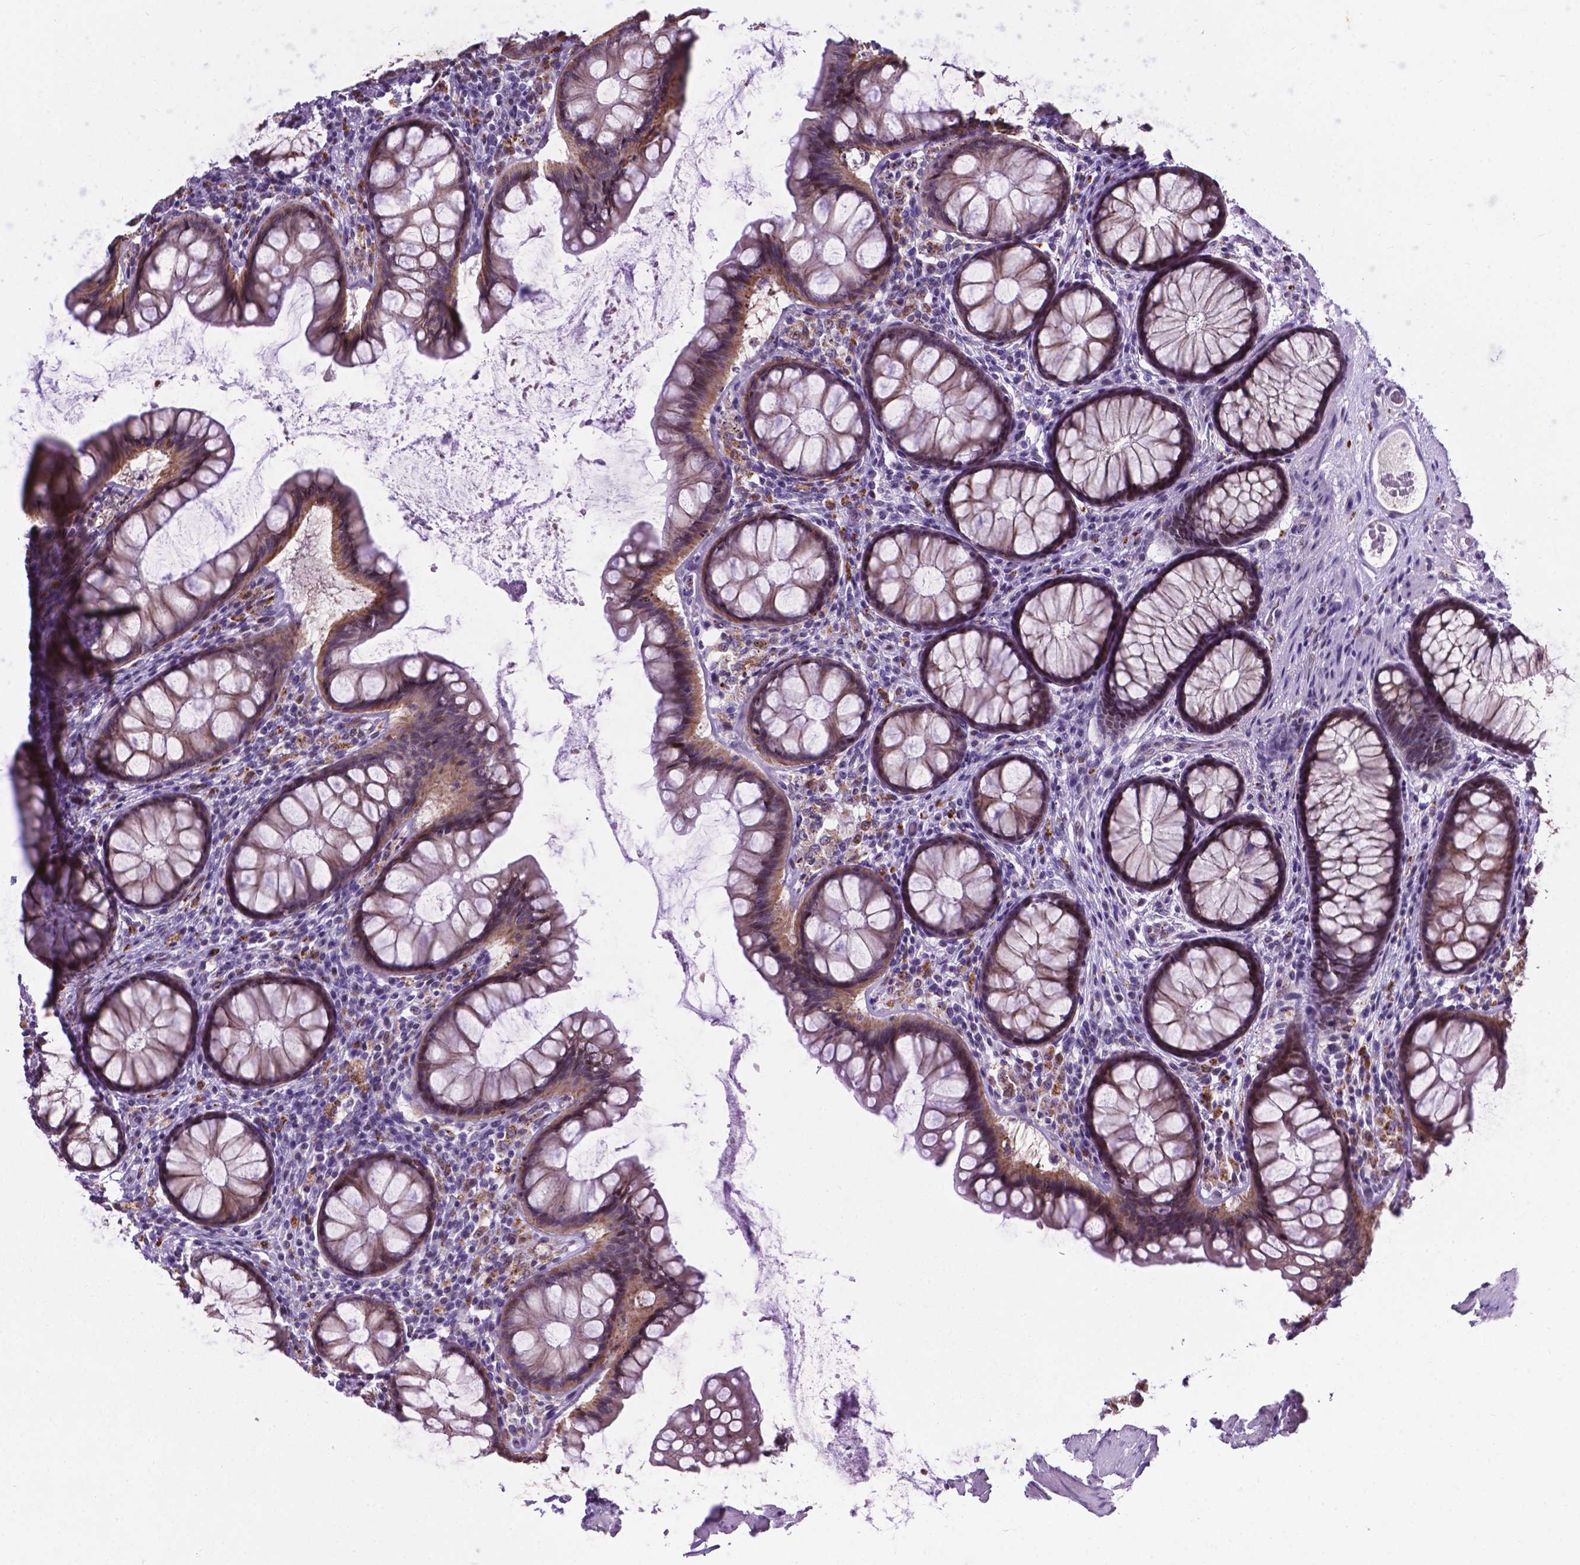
{"staining": {"intensity": "negative", "quantity": "none", "location": "none"}, "tissue": "colon", "cell_type": "Endothelial cells", "image_type": "normal", "snomed": [{"axis": "morphology", "description": "Normal tissue, NOS"}, {"axis": "topography", "description": "Colon"}], "caption": "Immunohistochemical staining of benign human colon displays no significant expression in endothelial cells.", "gene": "SMAD2", "patient": {"sex": "female", "age": 65}}